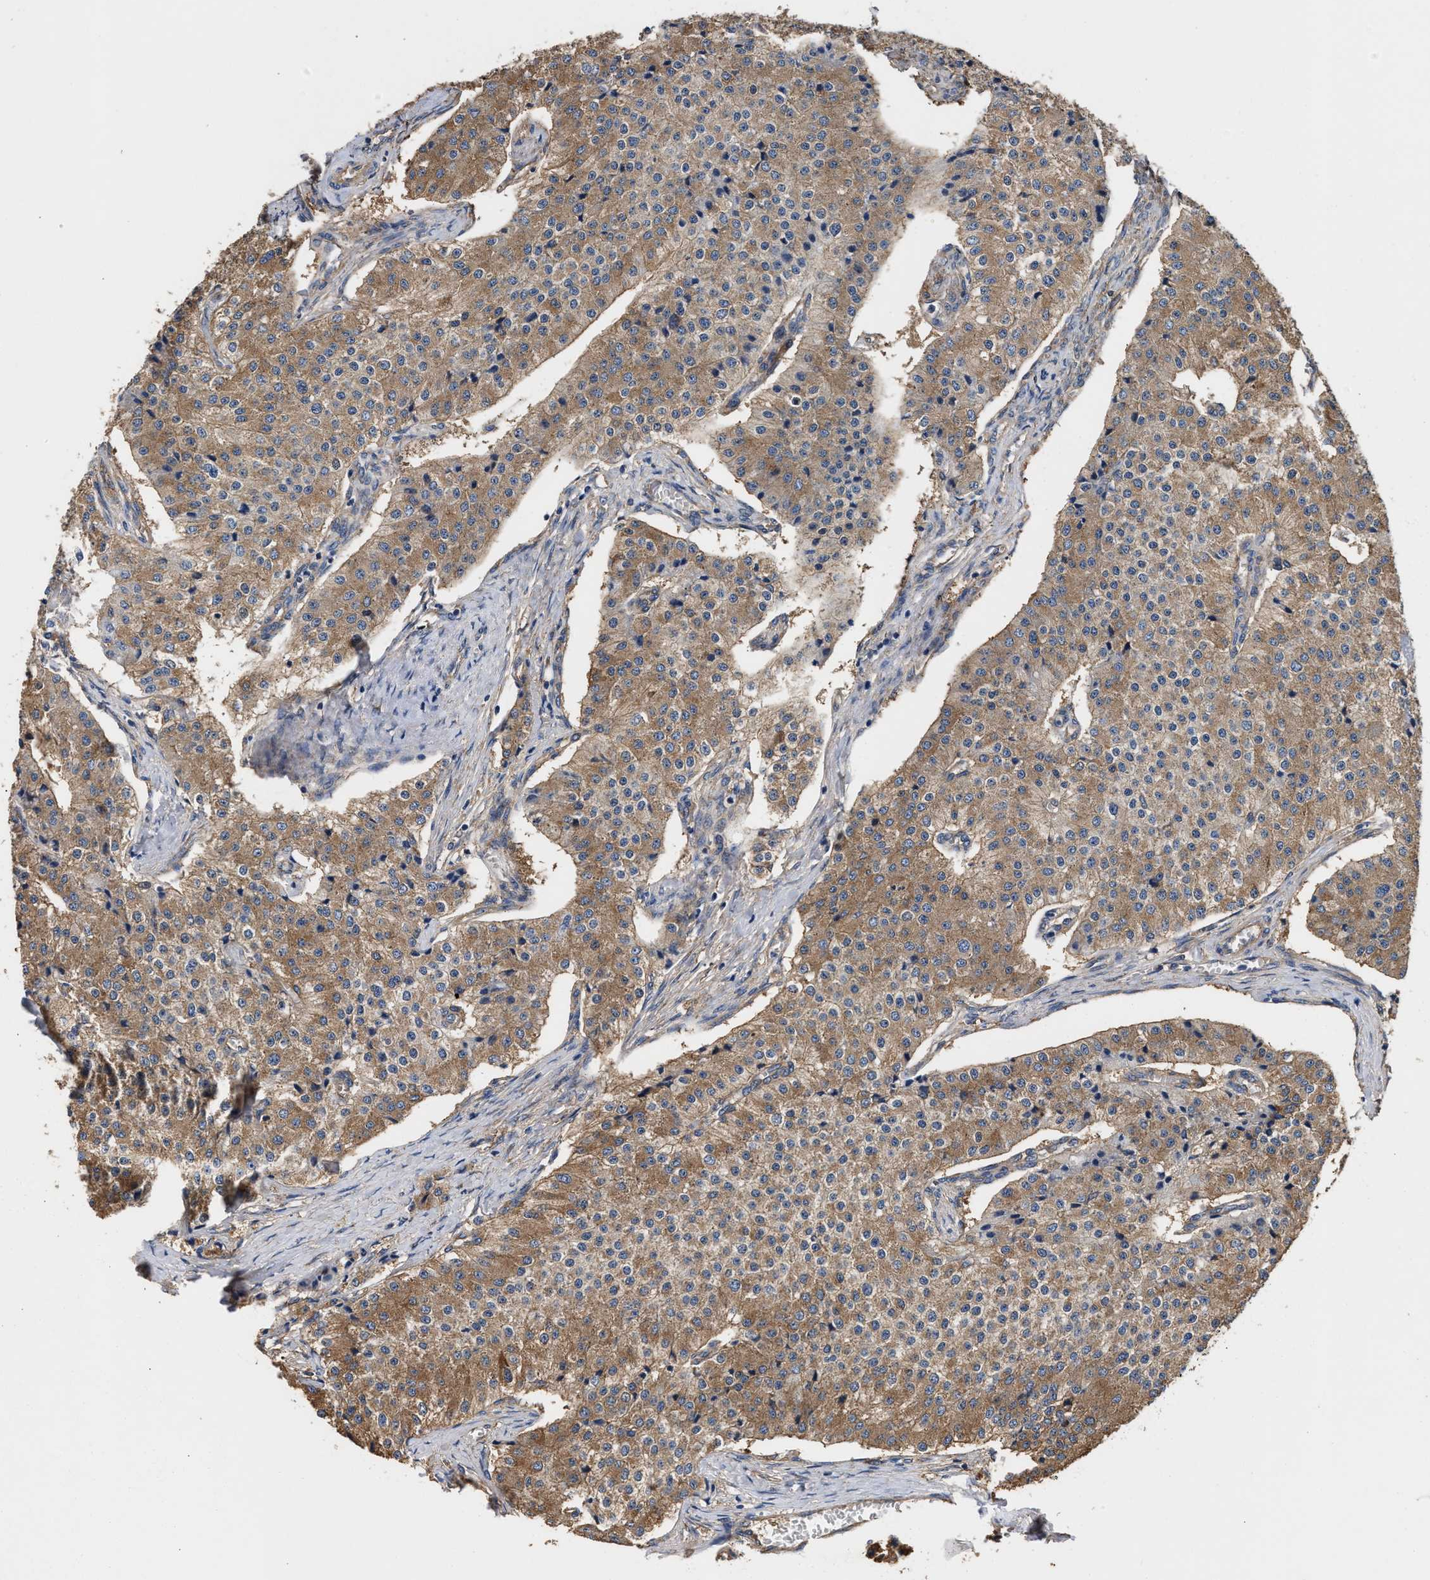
{"staining": {"intensity": "moderate", "quantity": ">75%", "location": "cytoplasmic/membranous"}, "tissue": "carcinoid", "cell_type": "Tumor cells", "image_type": "cancer", "snomed": [{"axis": "morphology", "description": "Carcinoid, malignant, NOS"}, {"axis": "topography", "description": "Colon"}], "caption": "Malignant carcinoid stained with DAB (3,3'-diaminobenzidine) immunohistochemistry (IHC) displays medium levels of moderate cytoplasmic/membranous expression in approximately >75% of tumor cells. The staining was performed using DAB, with brown indicating positive protein expression. Nuclei are stained blue with hematoxylin.", "gene": "KLB", "patient": {"sex": "female", "age": 52}}